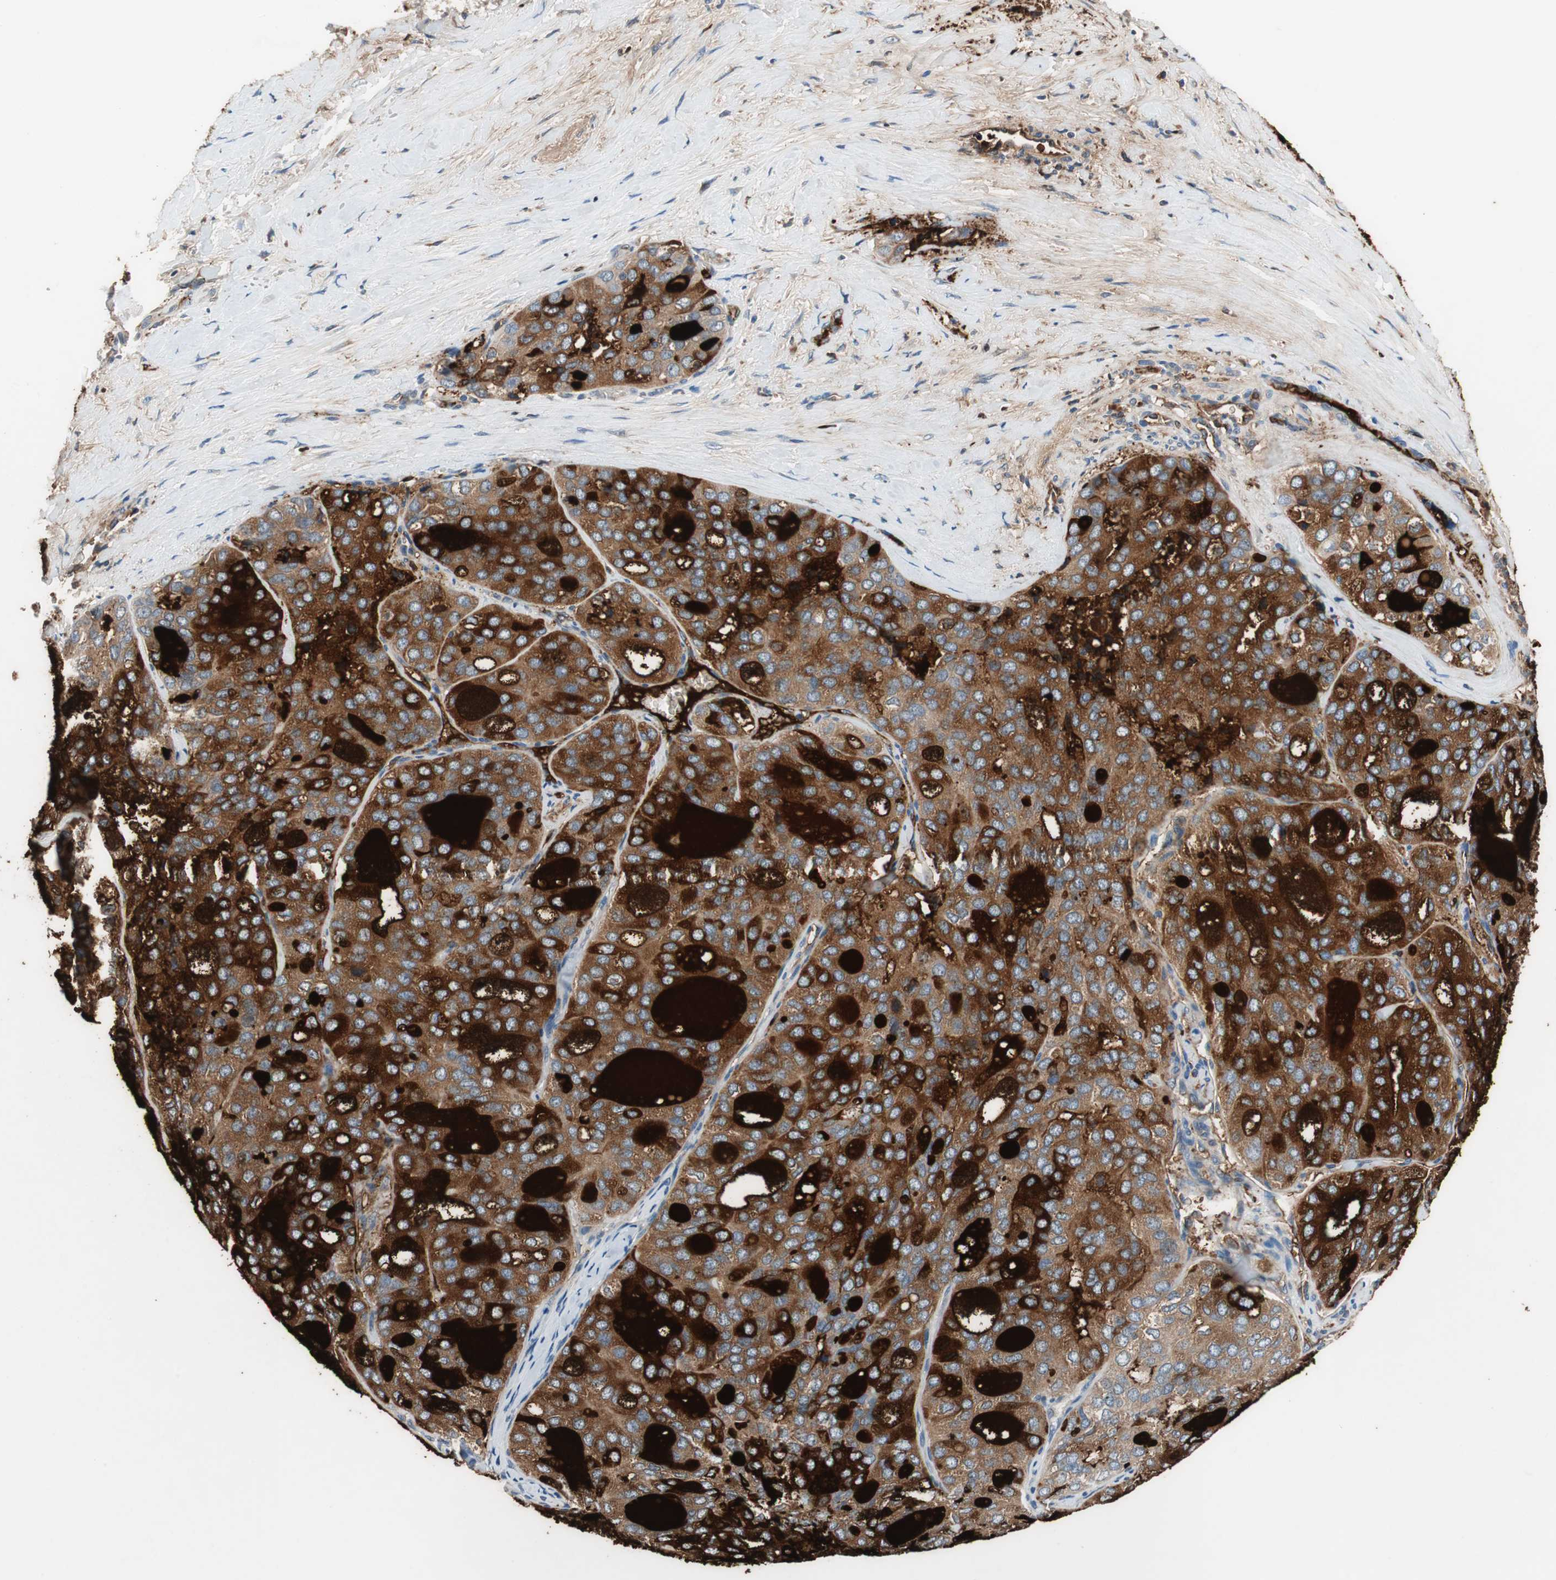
{"staining": {"intensity": "strong", "quantity": ">75%", "location": "cytoplasmic/membranous"}, "tissue": "thyroid cancer", "cell_type": "Tumor cells", "image_type": "cancer", "snomed": [{"axis": "morphology", "description": "Follicular adenoma carcinoma, NOS"}, {"axis": "topography", "description": "Thyroid gland"}], "caption": "Protein analysis of thyroid cancer (follicular adenoma carcinoma) tissue exhibits strong cytoplasmic/membranous staining in about >75% of tumor cells.", "gene": "PI4KB", "patient": {"sex": "male", "age": 75}}